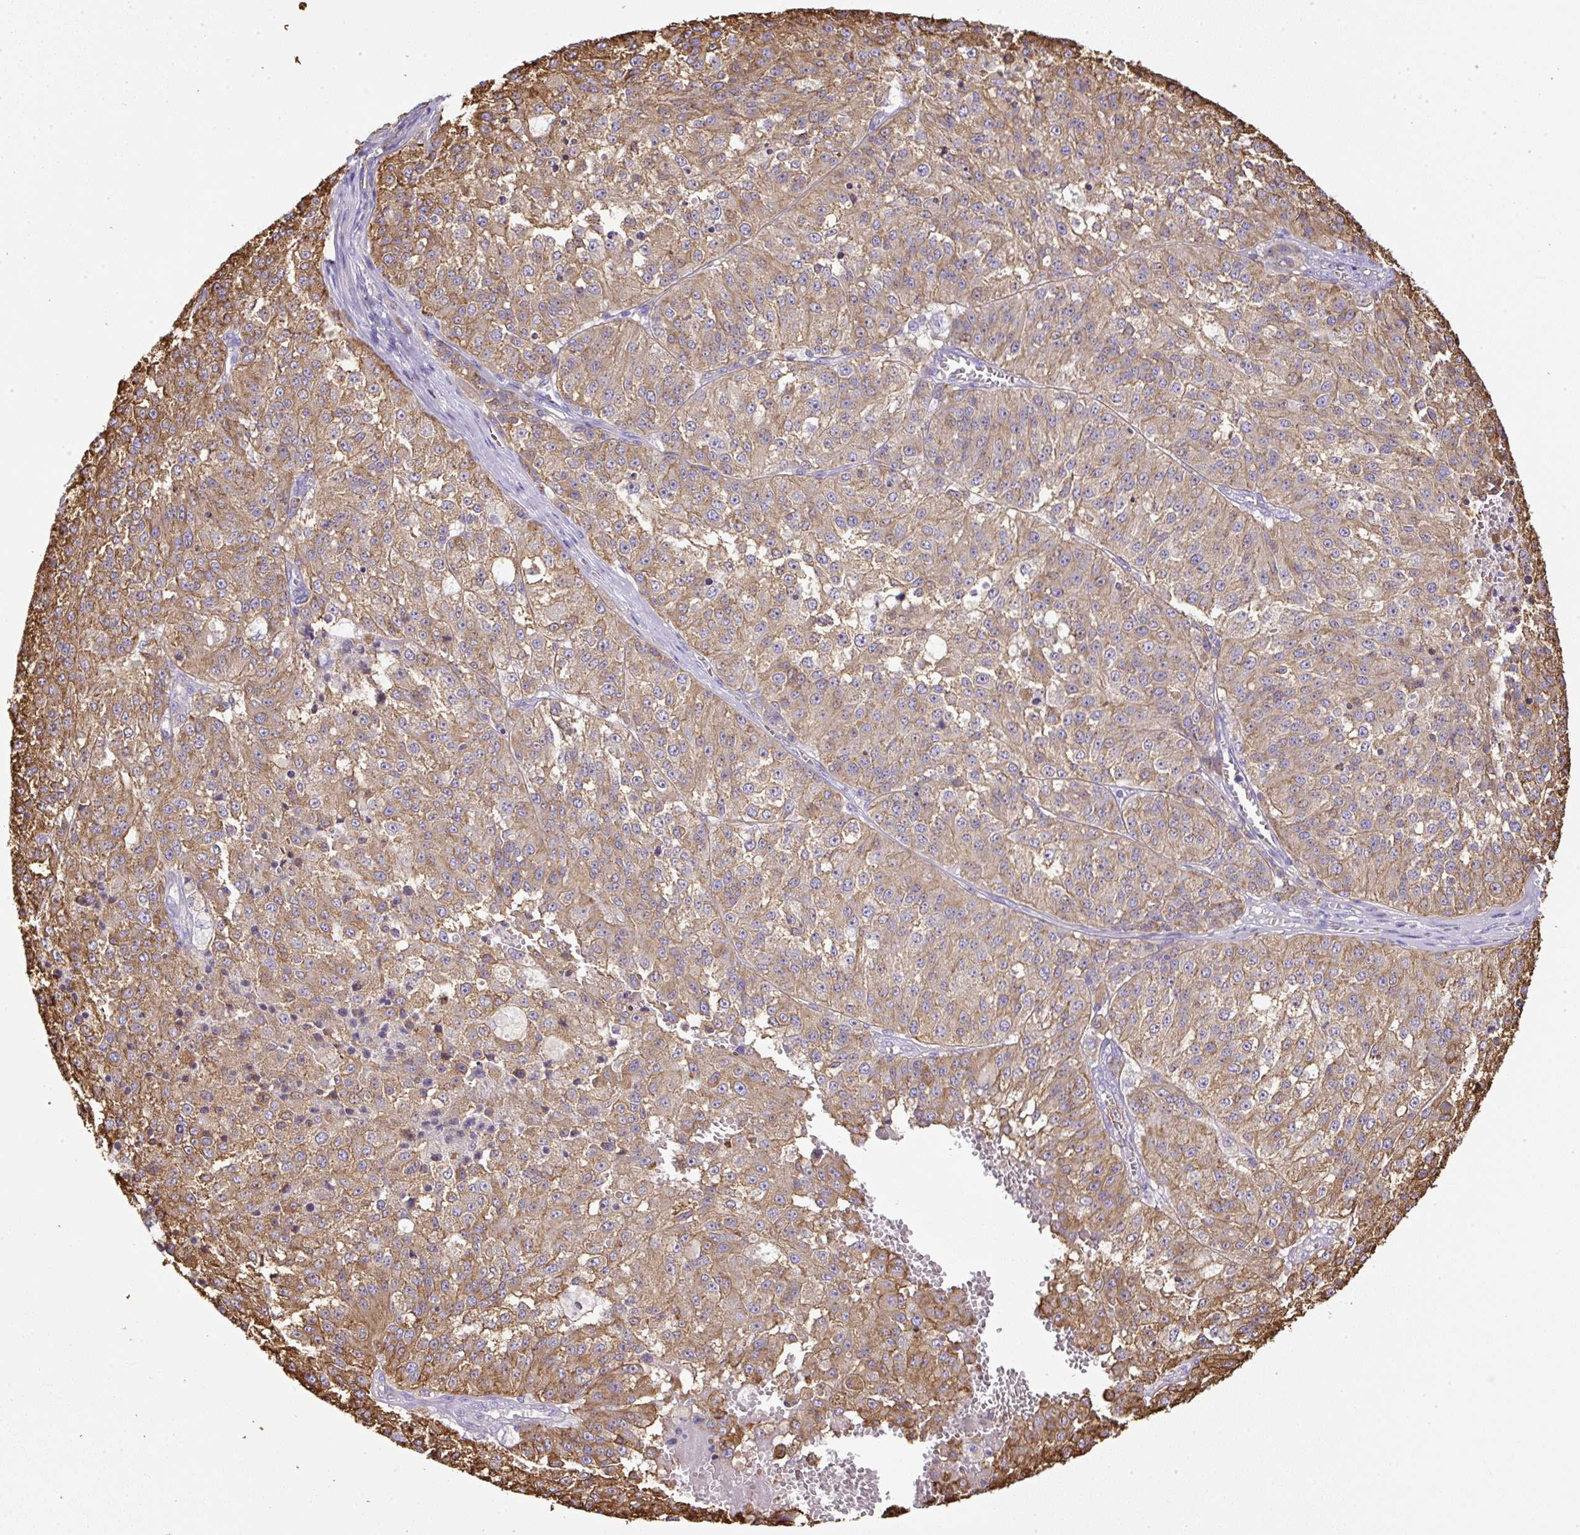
{"staining": {"intensity": "moderate", "quantity": ">75%", "location": "cytoplasmic/membranous"}, "tissue": "melanoma", "cell_type": "Tumor cells", "image_type": "cancer", "snomed": [{"axis": "morphology", "description": "Malignant melanoma, NOS"}, {"axis": "topography", "description": "Skin"}], "caption": "This micrograph exhibits immunohistochemistry staining of human melanoma, with medium moderate cytoplasmic/membranous positivity in approximately >75% of tumor cells.", "gene": "MAGEB5", "patient": {"sex": "female", "age": 64}}